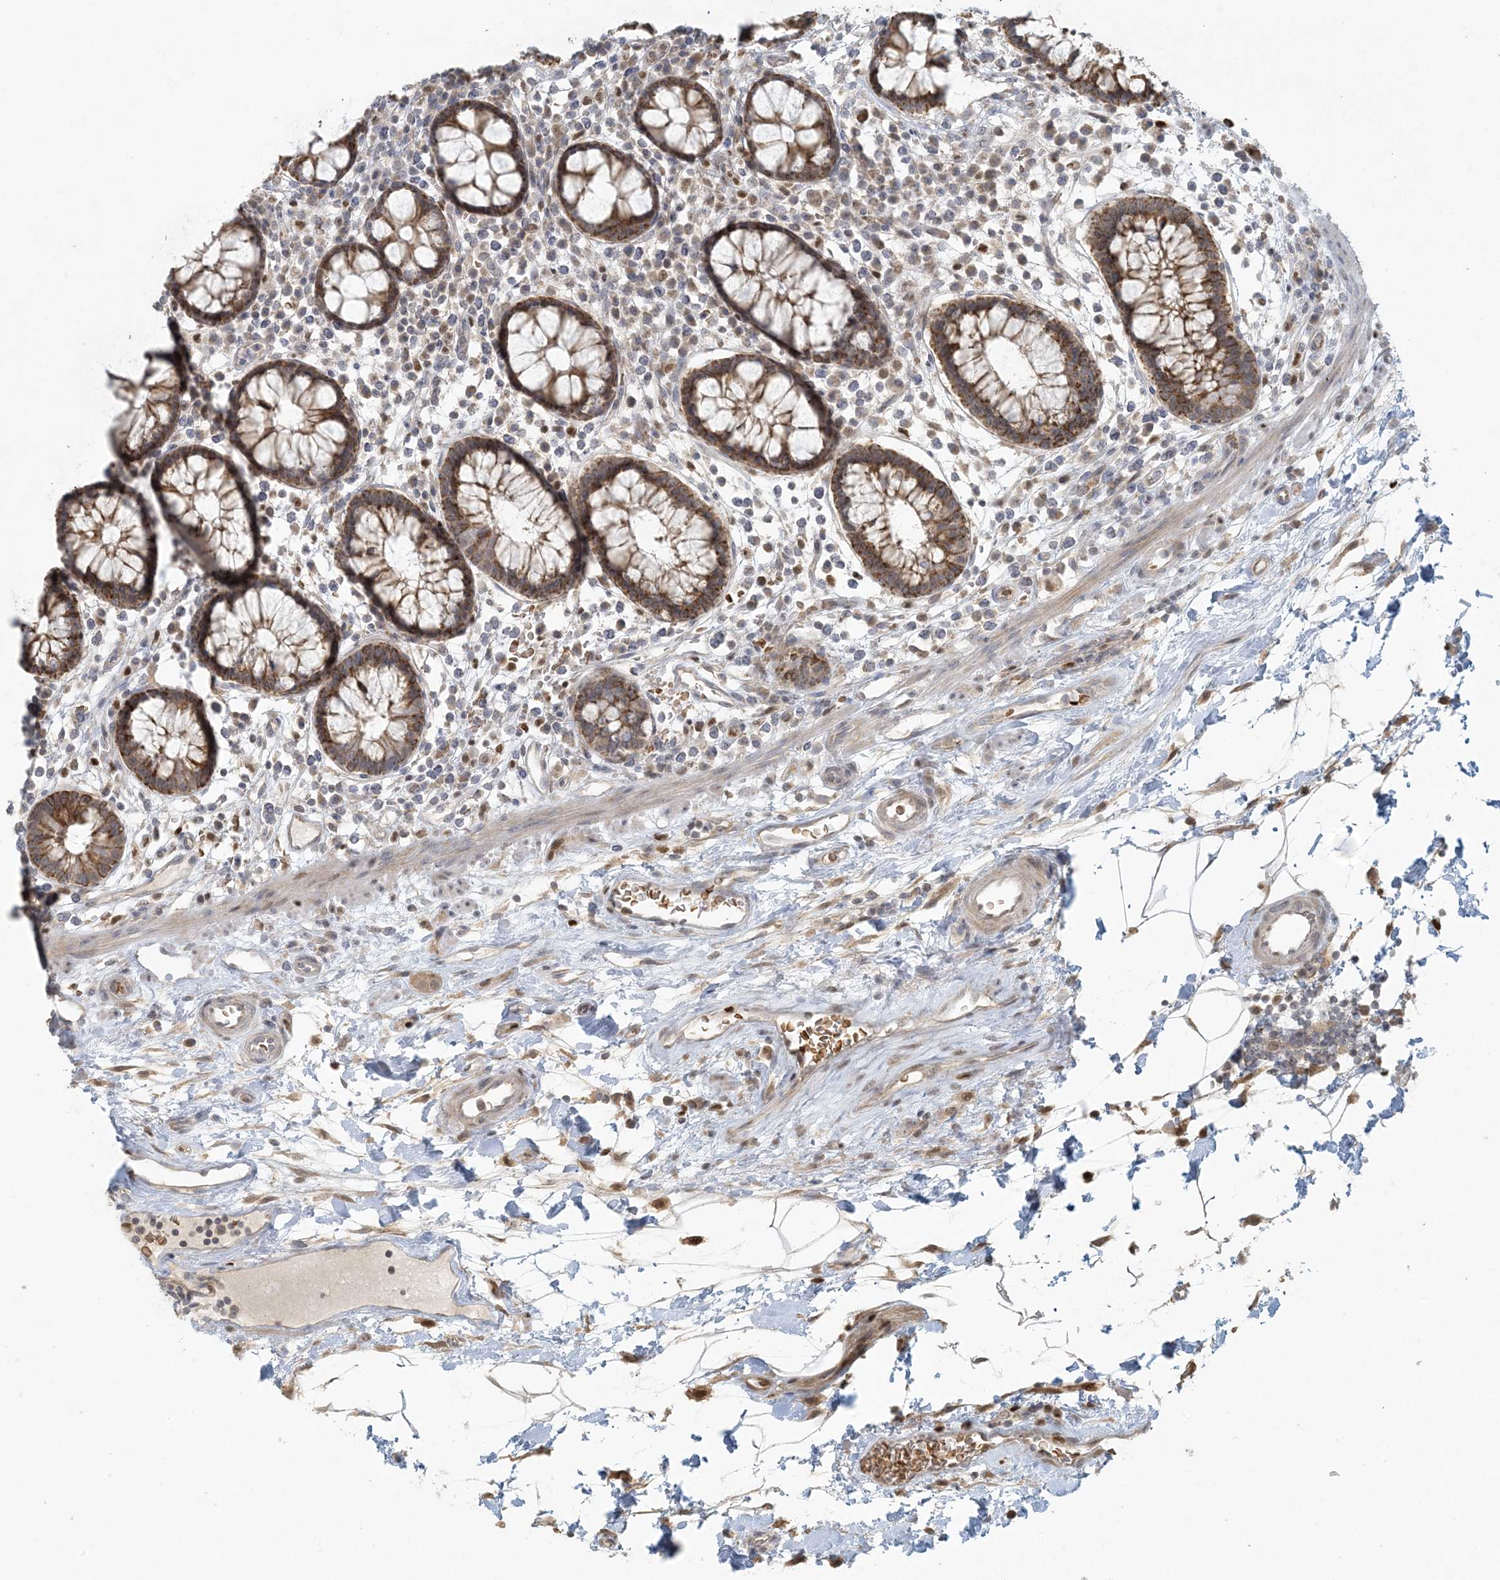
{"staining": {"intensity": "weak", "quantity": "25%-75%", "location": "cytoplasmic/membranous"}, "tissue": "colon", "cell_type": "Endothelial cells", "image_type": "normal", "snomed": [{"axis": "morphology", "description": "Normal tissue, NOS"}, {"axis": "topography", "description": "Colon"}], "caption": "Immunohistochemical staining of benign human colon exhibits weak cytoplasmic/membranous protein expression in about 25%-75% of endothelial cells.", "gene": "CTDNEP1", "patient": {"sex": "female", "age": 79}}